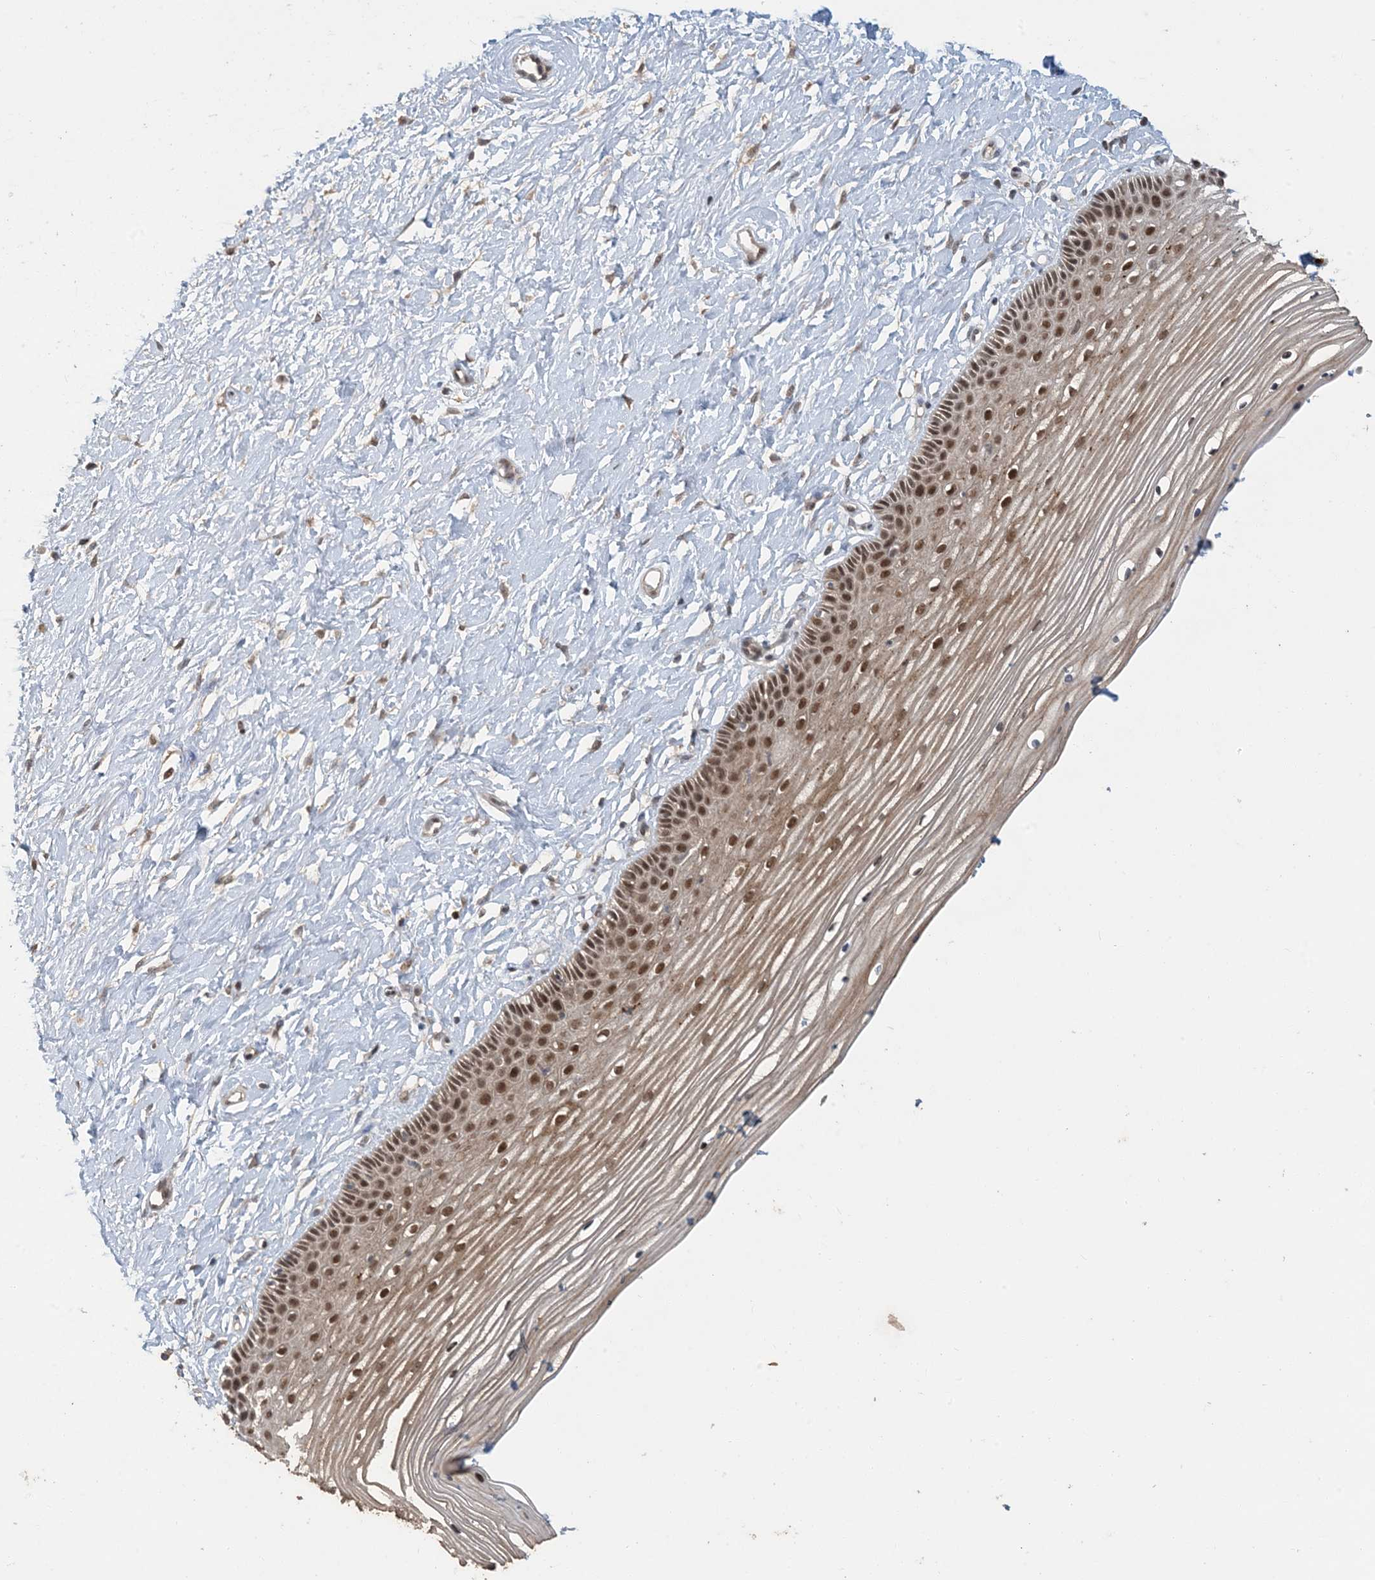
{"staining": {"intensity": "strong", "quantity": "25%-75%", "location": "cytoplasmic/membranous,nuclear"}, "tissue": "vagina", "cell_type": "Squamous epithelial cells", "image_type": "normal", "snomed": [{"axis": "morphology", "description": "Normal tissue, NOS"}, {"axis": "topography", "description": "Vagina"}, {"axis": "topography", "description": "Cervix"}], "caption": "Immunohistochemistry (DAB (3,3'-diaminobenzidine)) staining of benign human vagina reveals strong cytoplasmic/membranous,nuclear protein staining in approximately 25%-75% of squamous epithelial cells.", "gene": "ATP13A2", "patient": {"sex": "female", "age": 40}}